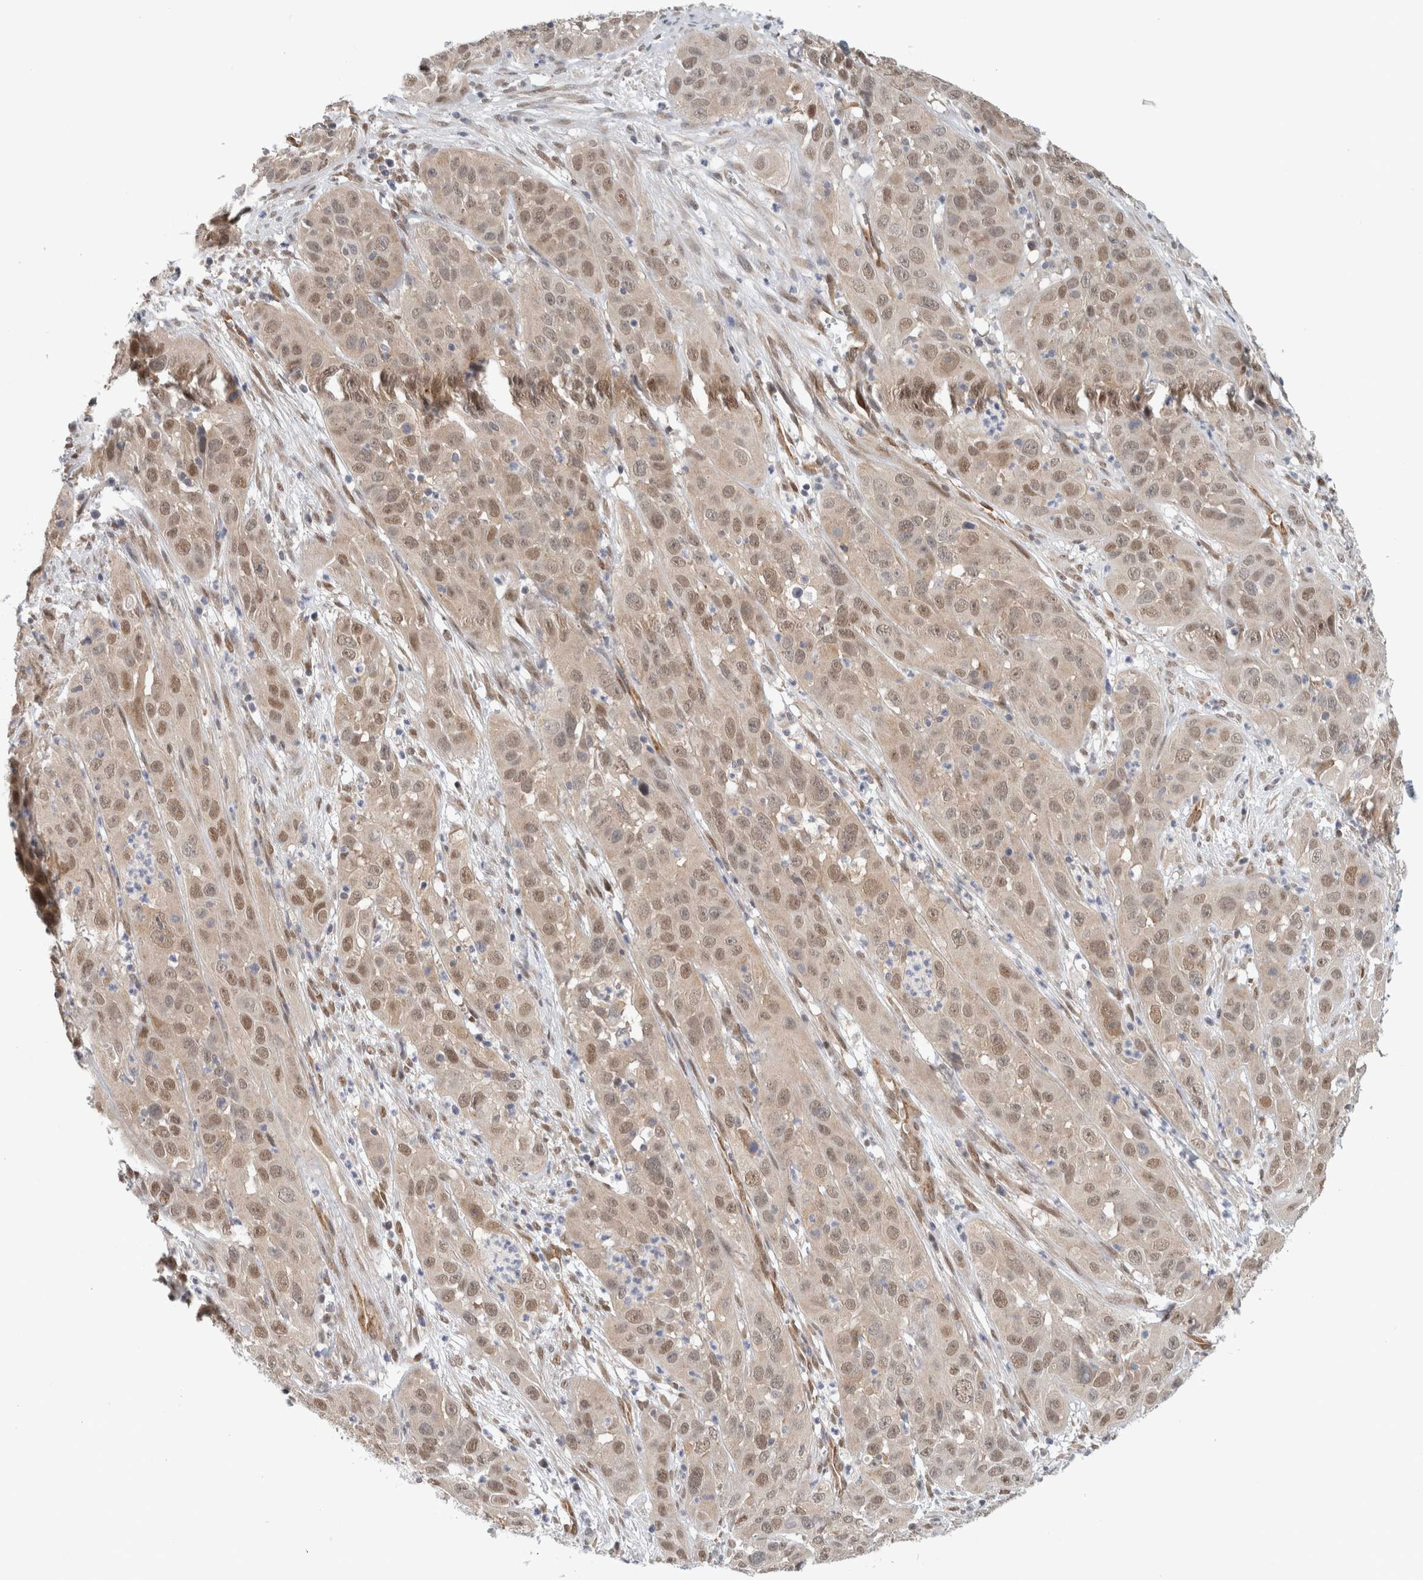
{"staining": {"intensity": "moderate", "quantity": ">75%", "location": "nuclear"}, "tissue": "cervical cancer", "cell_type": "Tumor cells", "image_type": "cancer", "snomed": [{"axis": "morphology", "description": "Squamous cell carcinoma, NOS"}, {"axis": "topography", "description": "Cervix"}], "caption": "Cervical cancer stained with IHC reveals moderate nuclear positivity in approximately >75% of tumor cells. The staining is performed using DAB brown chromogen to label protein expression. The nuclei are counter-stained blue using hematoxylin.", "gene": "EIF4G3", "patient": {"sex": "female", "age": 32}}